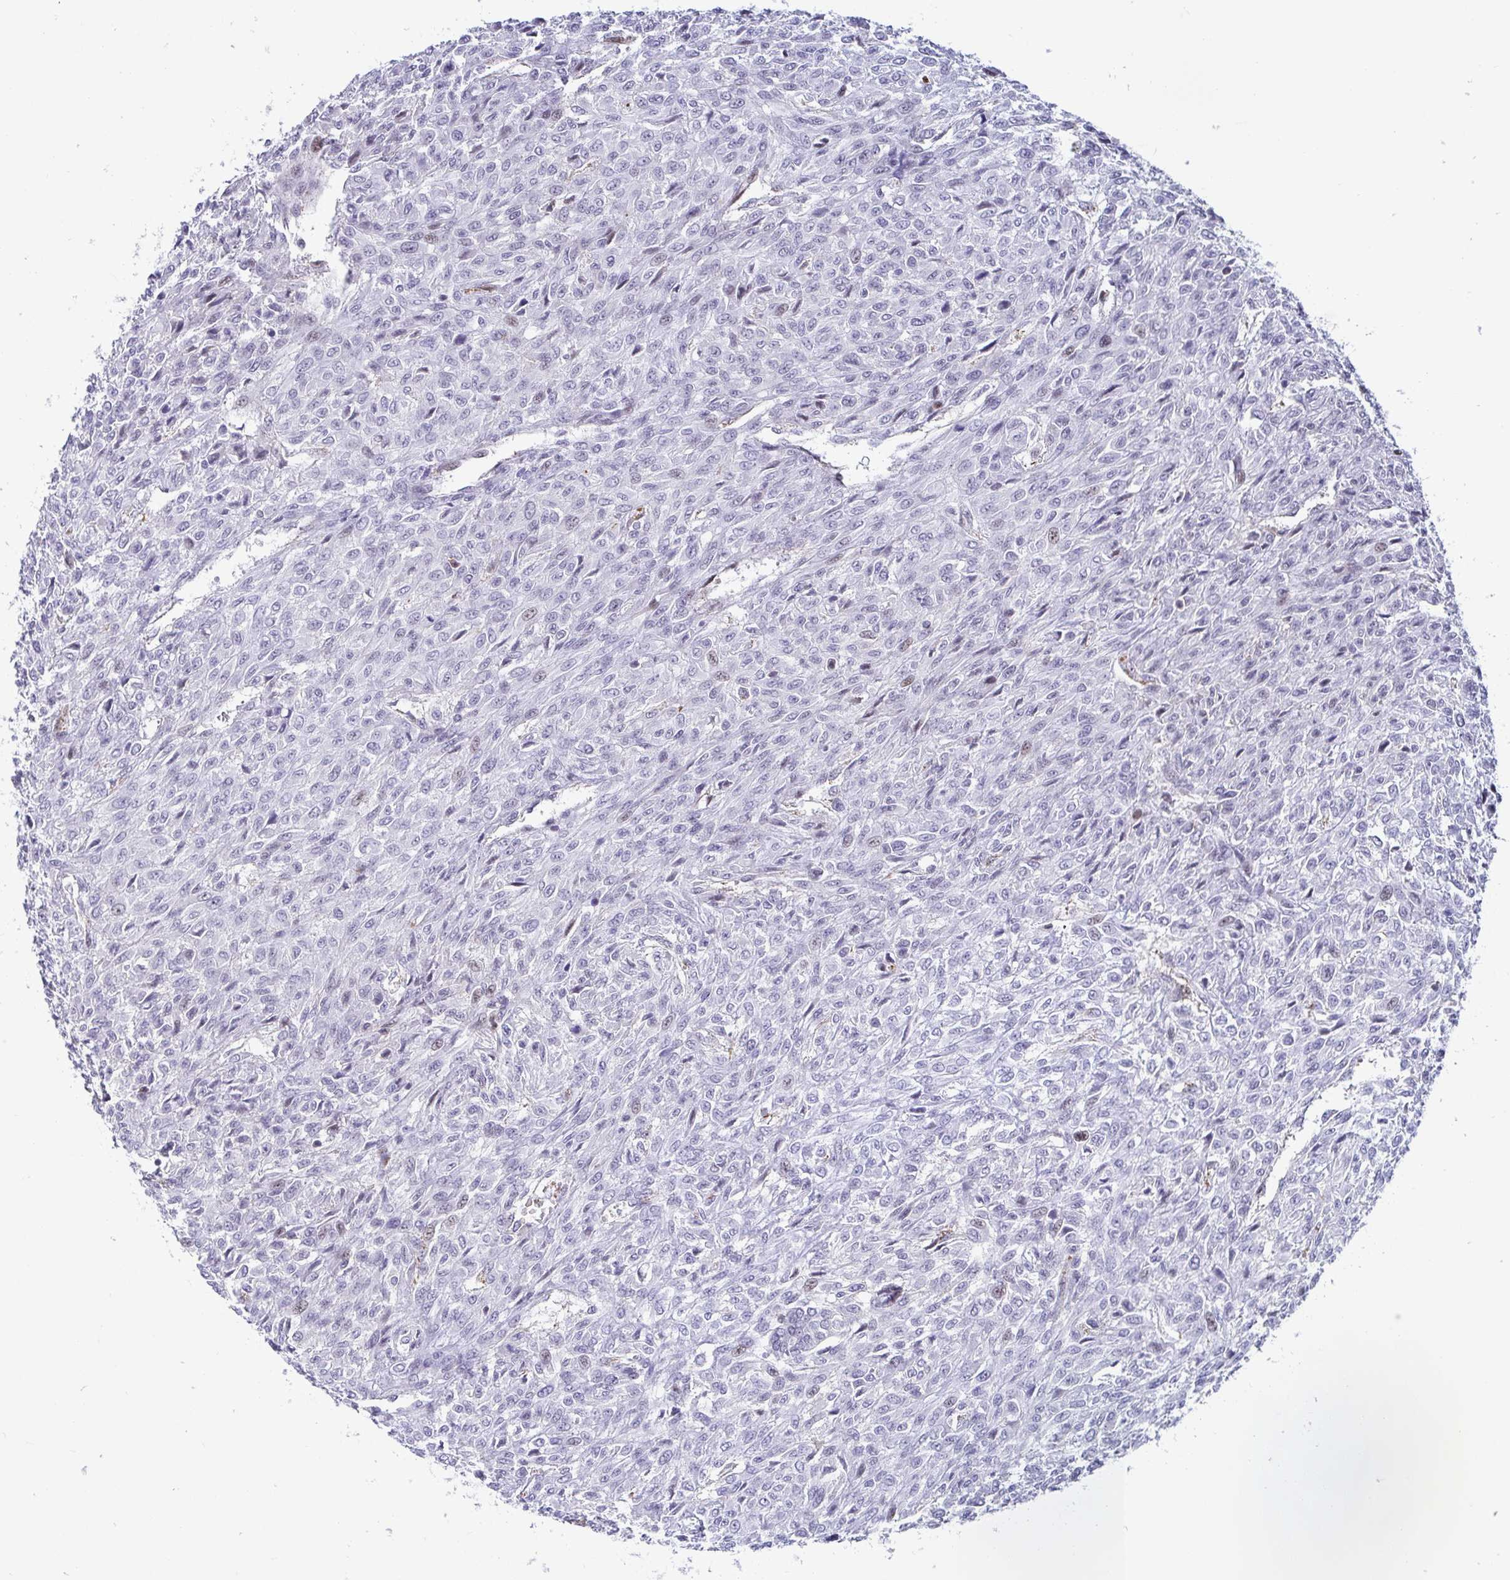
{"staining": {"intensity": "negative", "quantity": "none", "location": "none"}, "tissue": "renal cancer", "cell_type": "Tumor cells", "image_type": "cancer", "snomed": [{"axis": "morphology", "description": "Adenocarcinoma, NOS"}, {"axis": "topography", "description": "Kidney"}], "caption": "Adenocarcinoma (renal) stained for a protein using immunohistochemistry demonstrates no positivity tumor cells.", "gene": "WDR72", "patient": {"sex": "male", "age": 58}}